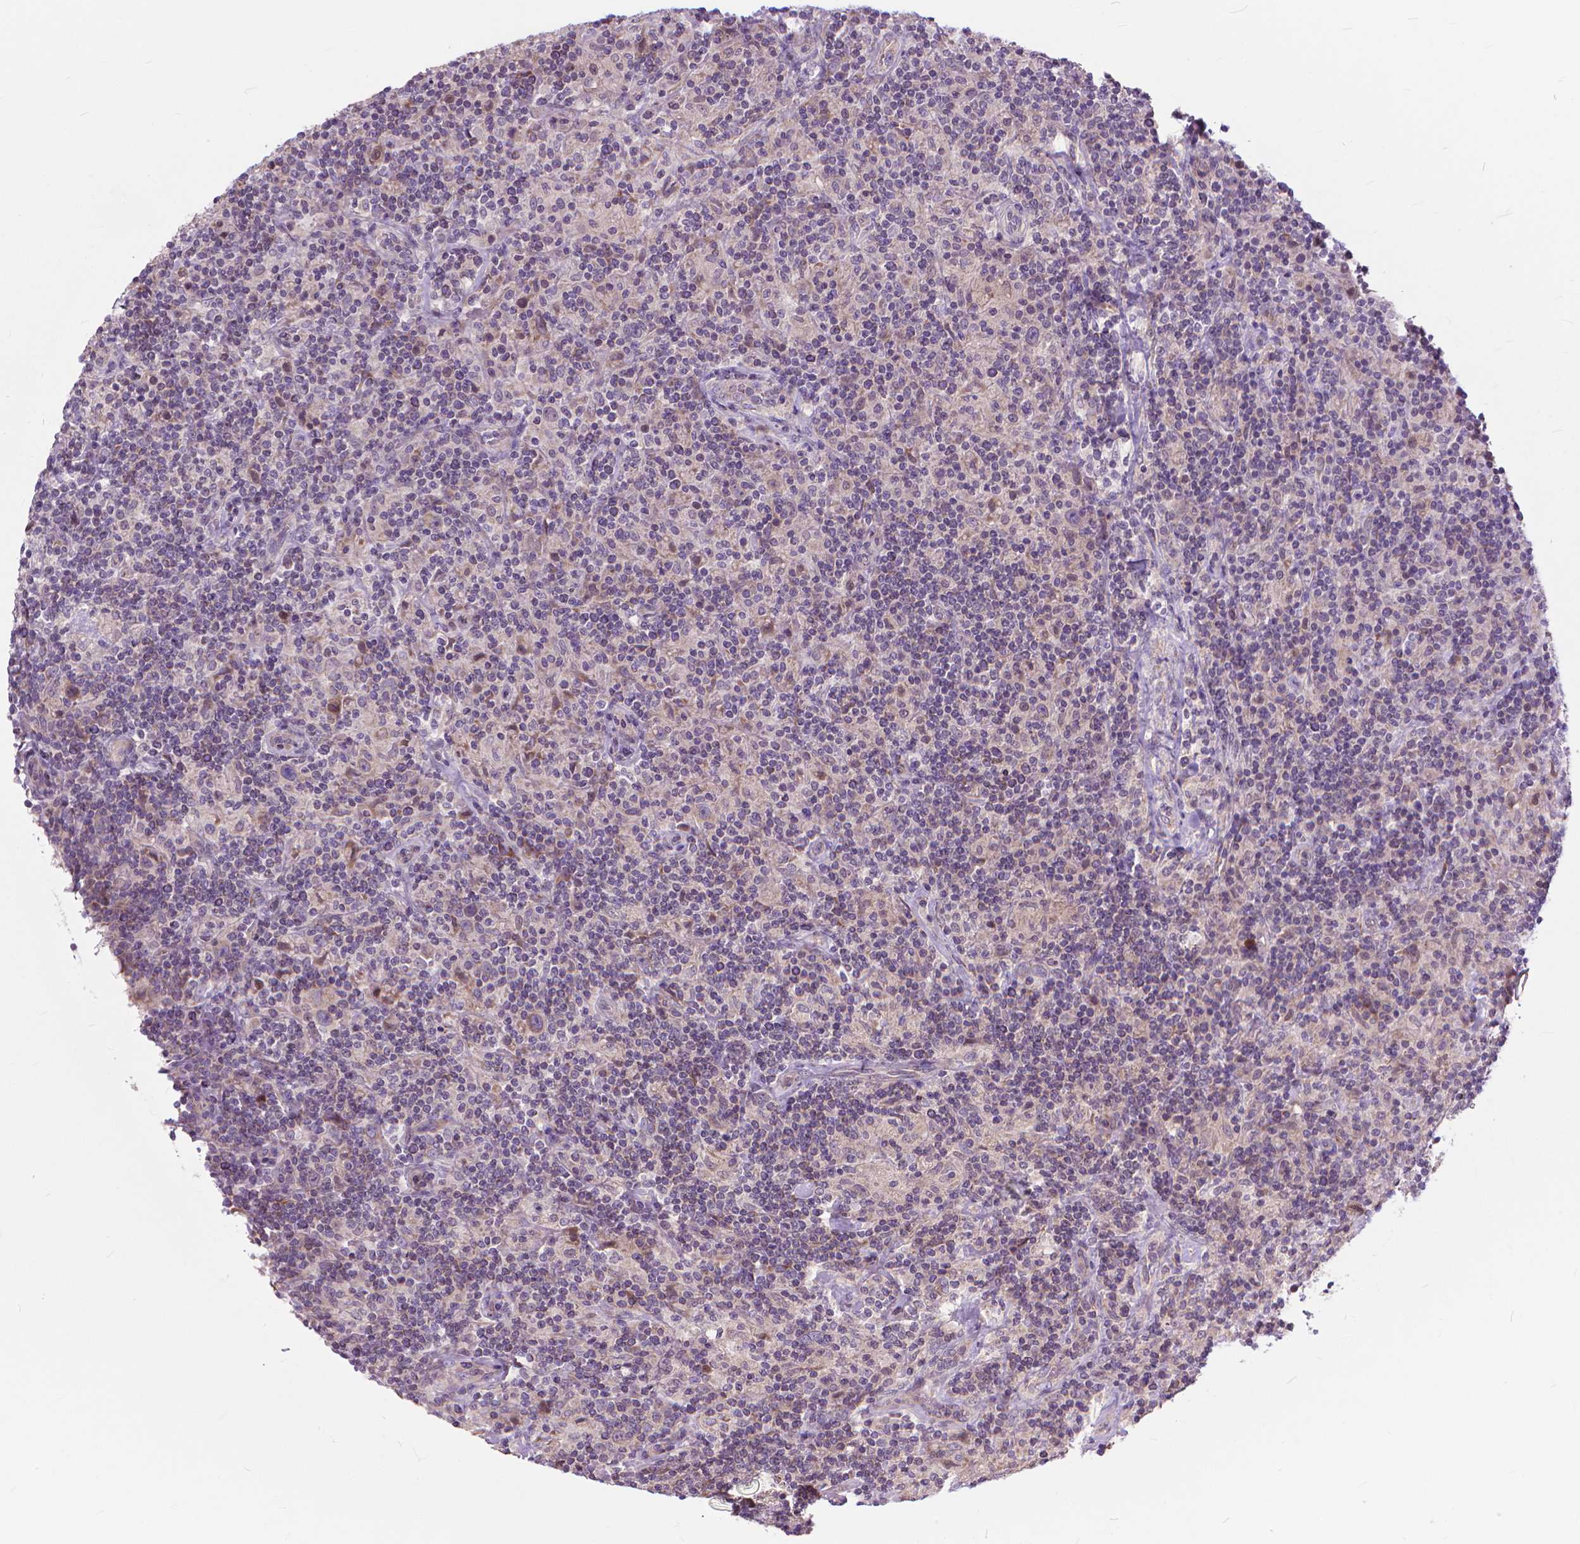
{"staining": {"intensity": "weak", "quantity": ">75%", "location": "cytoplasmic/membranous"}, "tissue": "lymphoma", "cell_type": "Tumor cells", "image_type": "cancer", "snomed": [{"axis": "morphology", "description": "Hodgkin's disease, NOS"}, {"axis": "topography", "description": "Lymph node"}], "caption": "A high-resolution photomicrograph shows immunohistochemistry staining of Hodgkin's disease, which displays weak cytoplasmic/membranous expression in approximately >75% of tumor cells.", "gene": "NUDT1", "patient": {"sex": "male", "age": 70}}